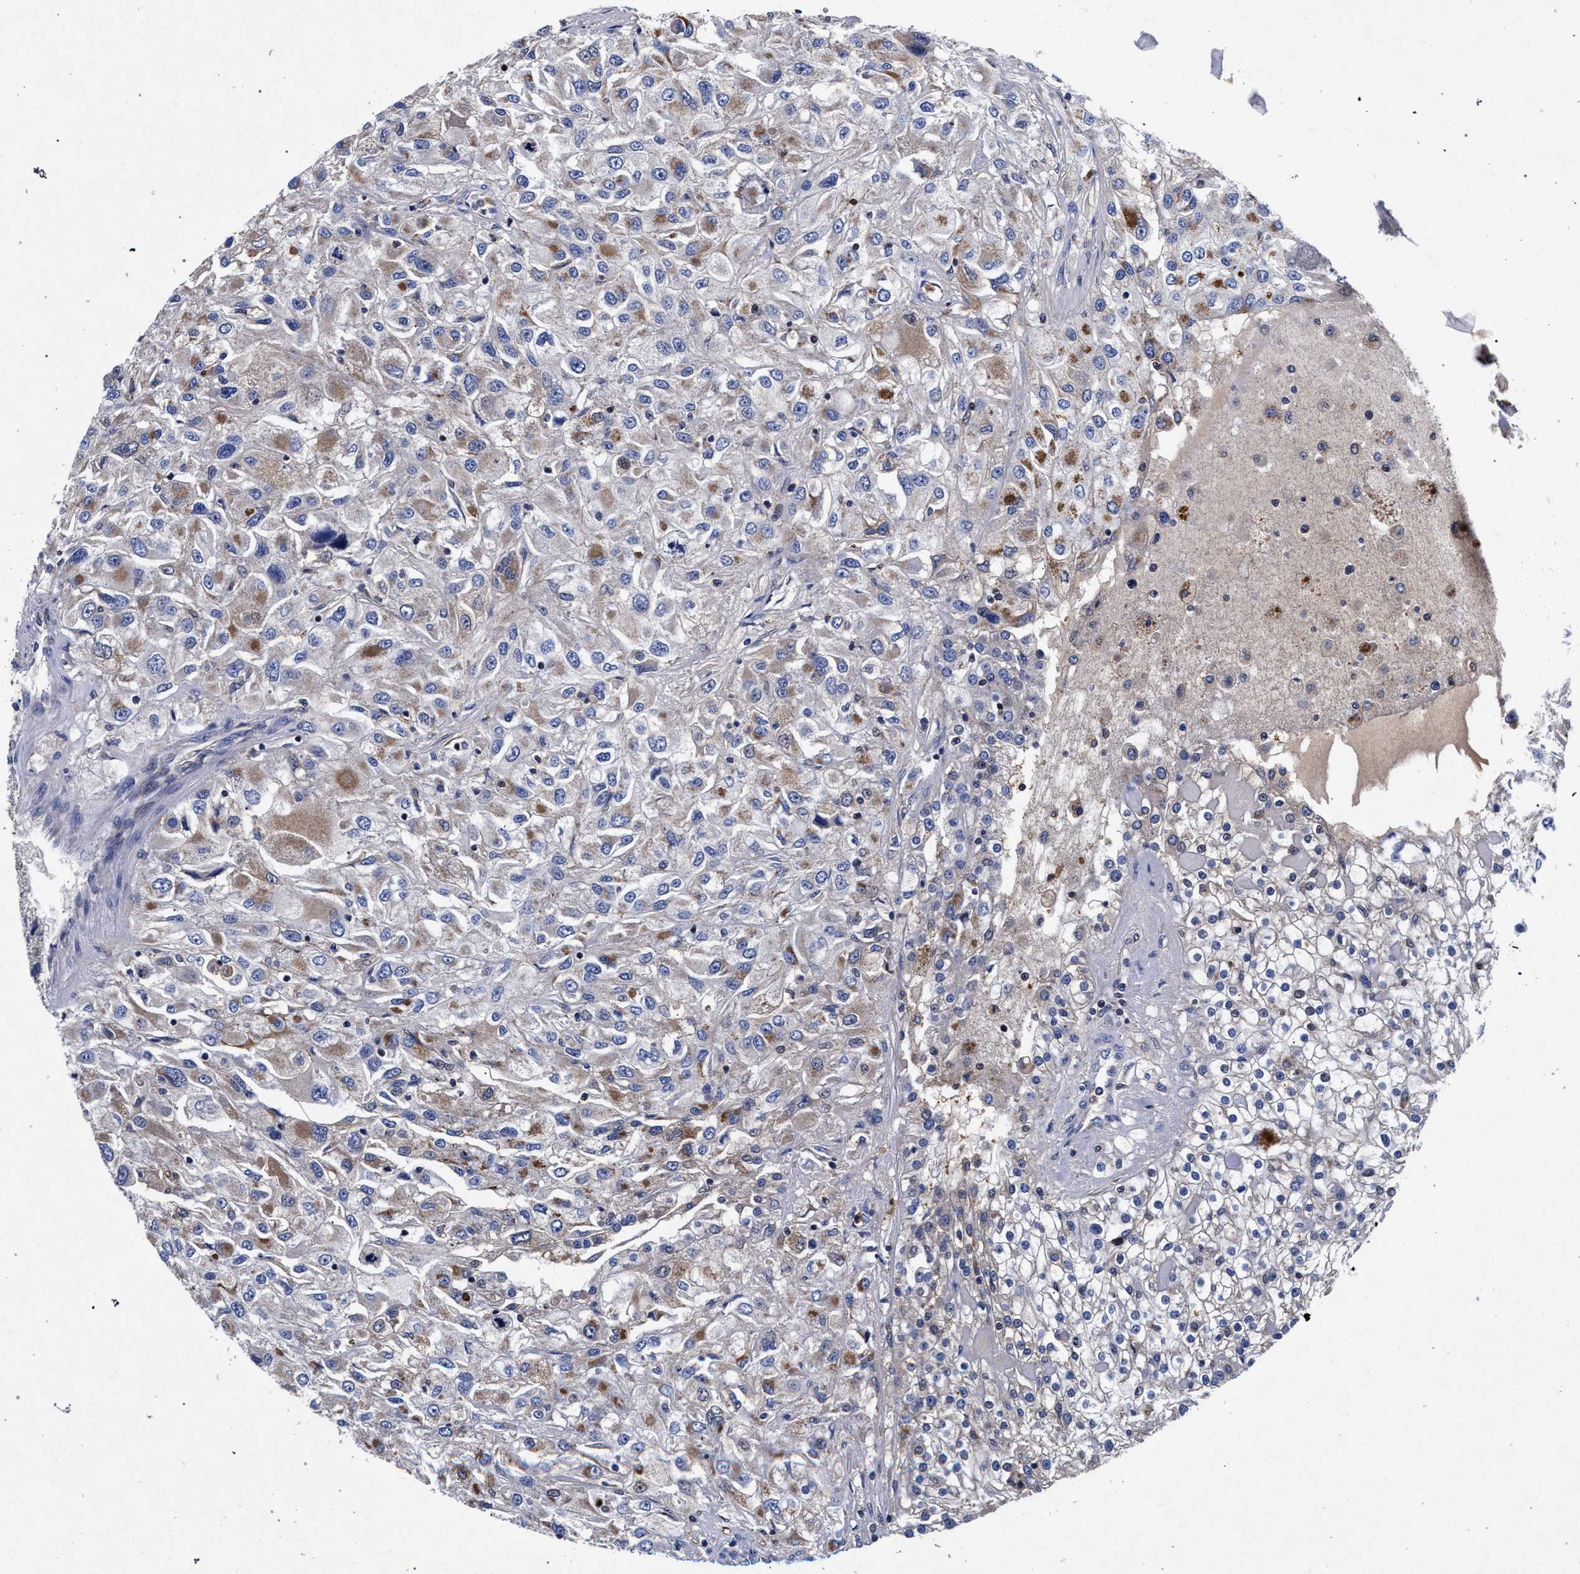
{"staining": {"intensity": "weak", "quantity": "25%-75%", "location": "cytoplasmic/membranous"}, "tissue": "renal cancer", "cell_type": "Tumor cells", "image_type": "cancer", "snomed": [{"axis": "morphology", "description": "Adenocarcinoma, NOS"}, {"axis": "topography", "description": "Kidney"}], "caption": "DAB (3,3'-diaminobenzidine) immunohistochemical staining of adenocarcinoma (renal) demonstrates weak cytoplasmic/membranous protein positivity in about 25%-75% of tumor cells. The protein is shown in brown color, while the nuclei are stained blue.", "gene": "HSD17B14", "patient": {"sex": "female", "age": 52}}